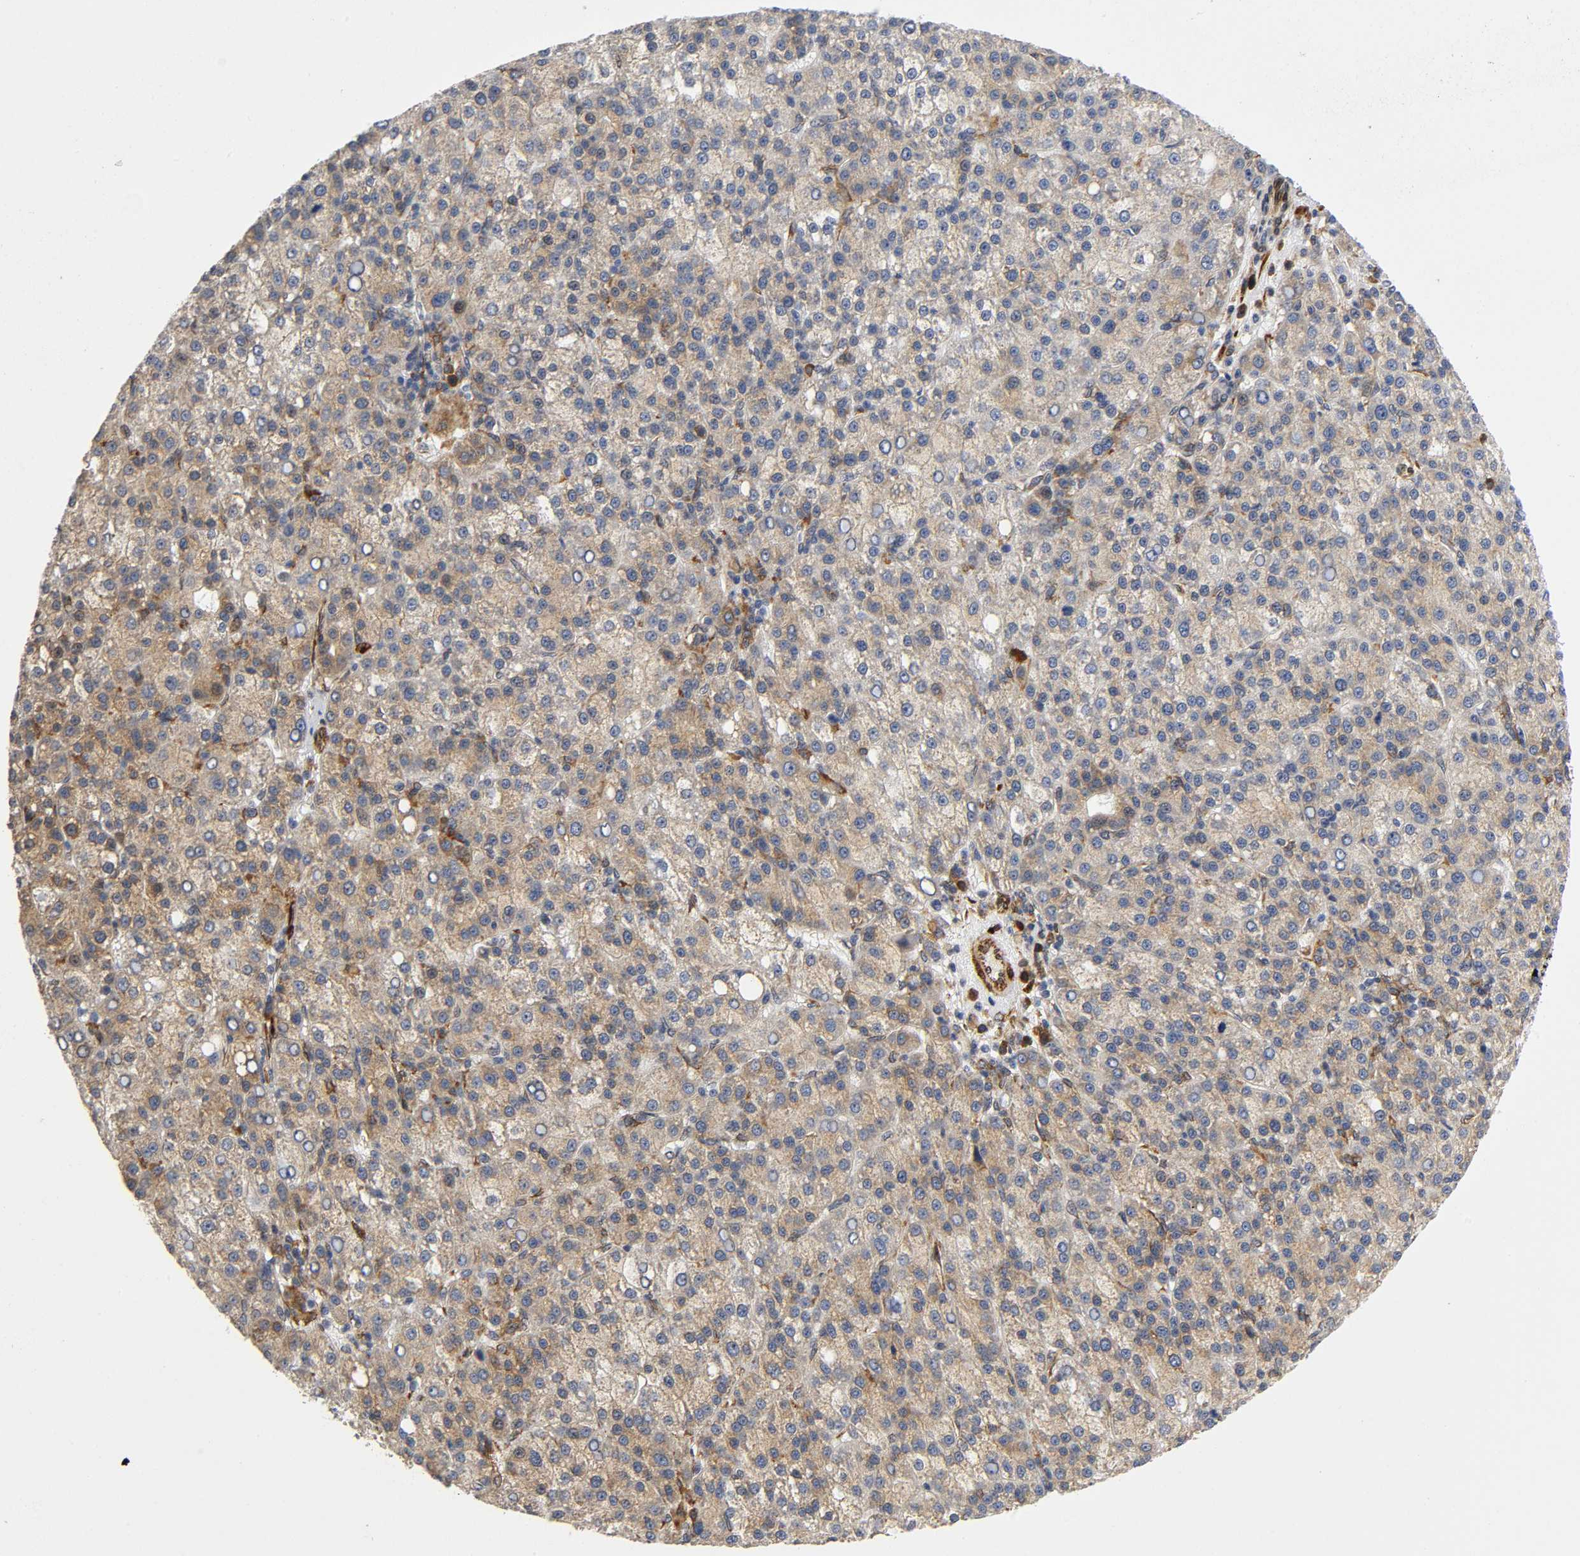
{"staining": {"intensity": "moderate", "quantity": ">75%", "location": "cytoplasmic/membranous"}, "tissue": "liver cancer", "cell_type": "Tumor cells", "image_type": "cancer", "snomed": [{"axis": "morphology", "description": "Carcinoma, Hepatocellular, NOS"}, {"axis": "topography", "description": "Liver"}], "caption": "An image showing moderate cytoplasmic/membranous staining in about >75% of tumor cells in hepatocellular carcinoma (liver), as visualized by brown immunohistochemical staining.", "gene": "SOS2", "patient": {"sex": "female", "age": 58}}